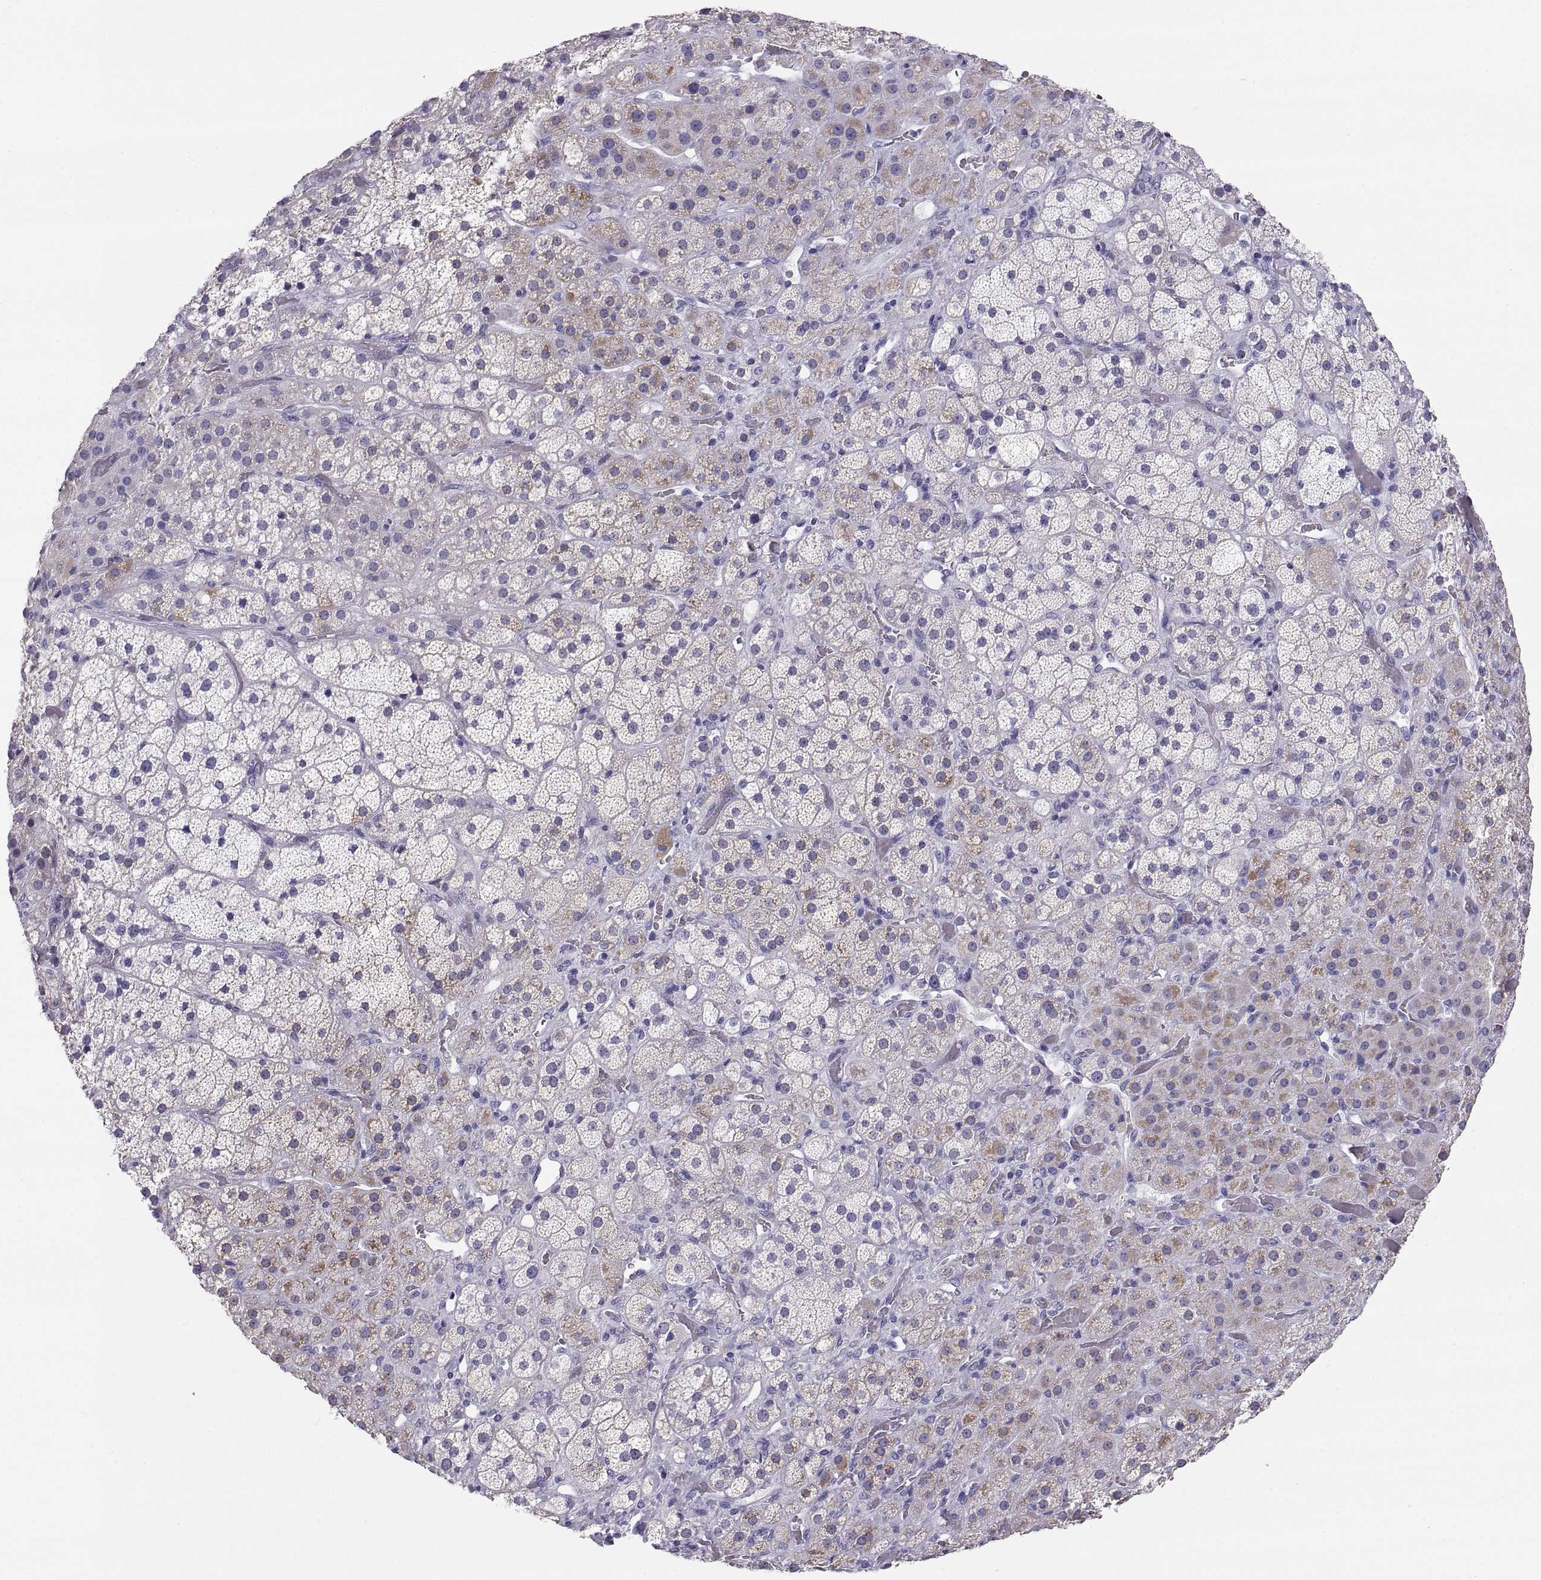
{"staining": {"intensity": "moderate", "quantity": "<25%", "location": "cytoplasmic/membranous"}, "tissue": "adrenal gland", "cell_type": "Glandular cells", "image_type": "normal", "snomed": [{"axis": "morphology", "description": "Normal tissue, NOS"}, {"axis": "topography", "description": "Adrenal gland"}], "caption": "Immunohistochemical staining of unremarkable adrenal gland demonstrates <25% levels of moderate cytoplasmic/membranous protein positivity in about <25% of glandular cells.", "gene": "PAX2", "patient": {"sex": "male", "age": 57}}